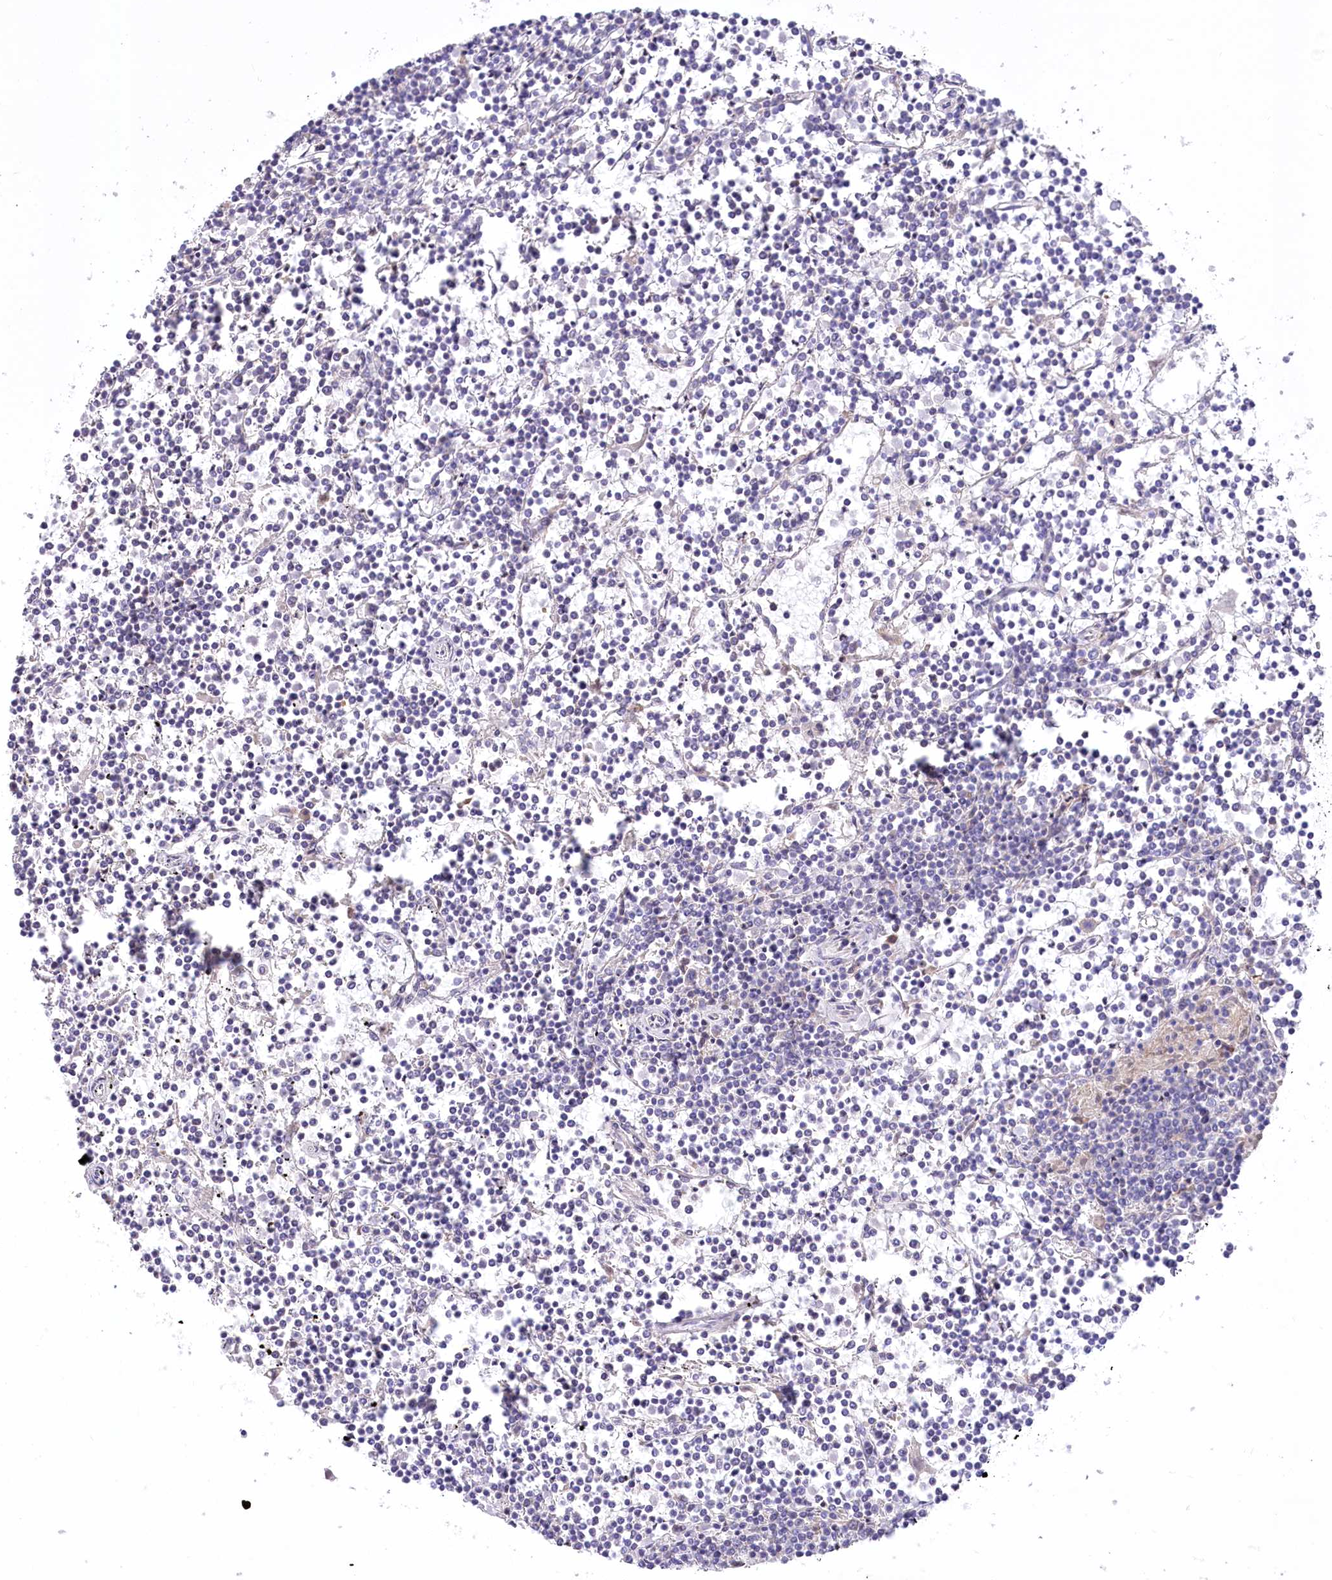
{"staining": {"intensity": "negative", "quantity": "none", "location": "none"}, "tissue": "lymphoma", "cell_type": "Tumor cells", "image_type": "cancer", "snomed": [{"axis": "morphology", "description": "Malignant lymphoma, non-Hodgkin's type, Low grade"}, {"axis": "topography", "description": "Spleen"}], "caption": "Tumor cells are negative for protein expression in human low-grade malignant lymphoma, non-Hodgkin's type.", "gene": "PBLD", "patient": {"sex": "female", "age": 19}}